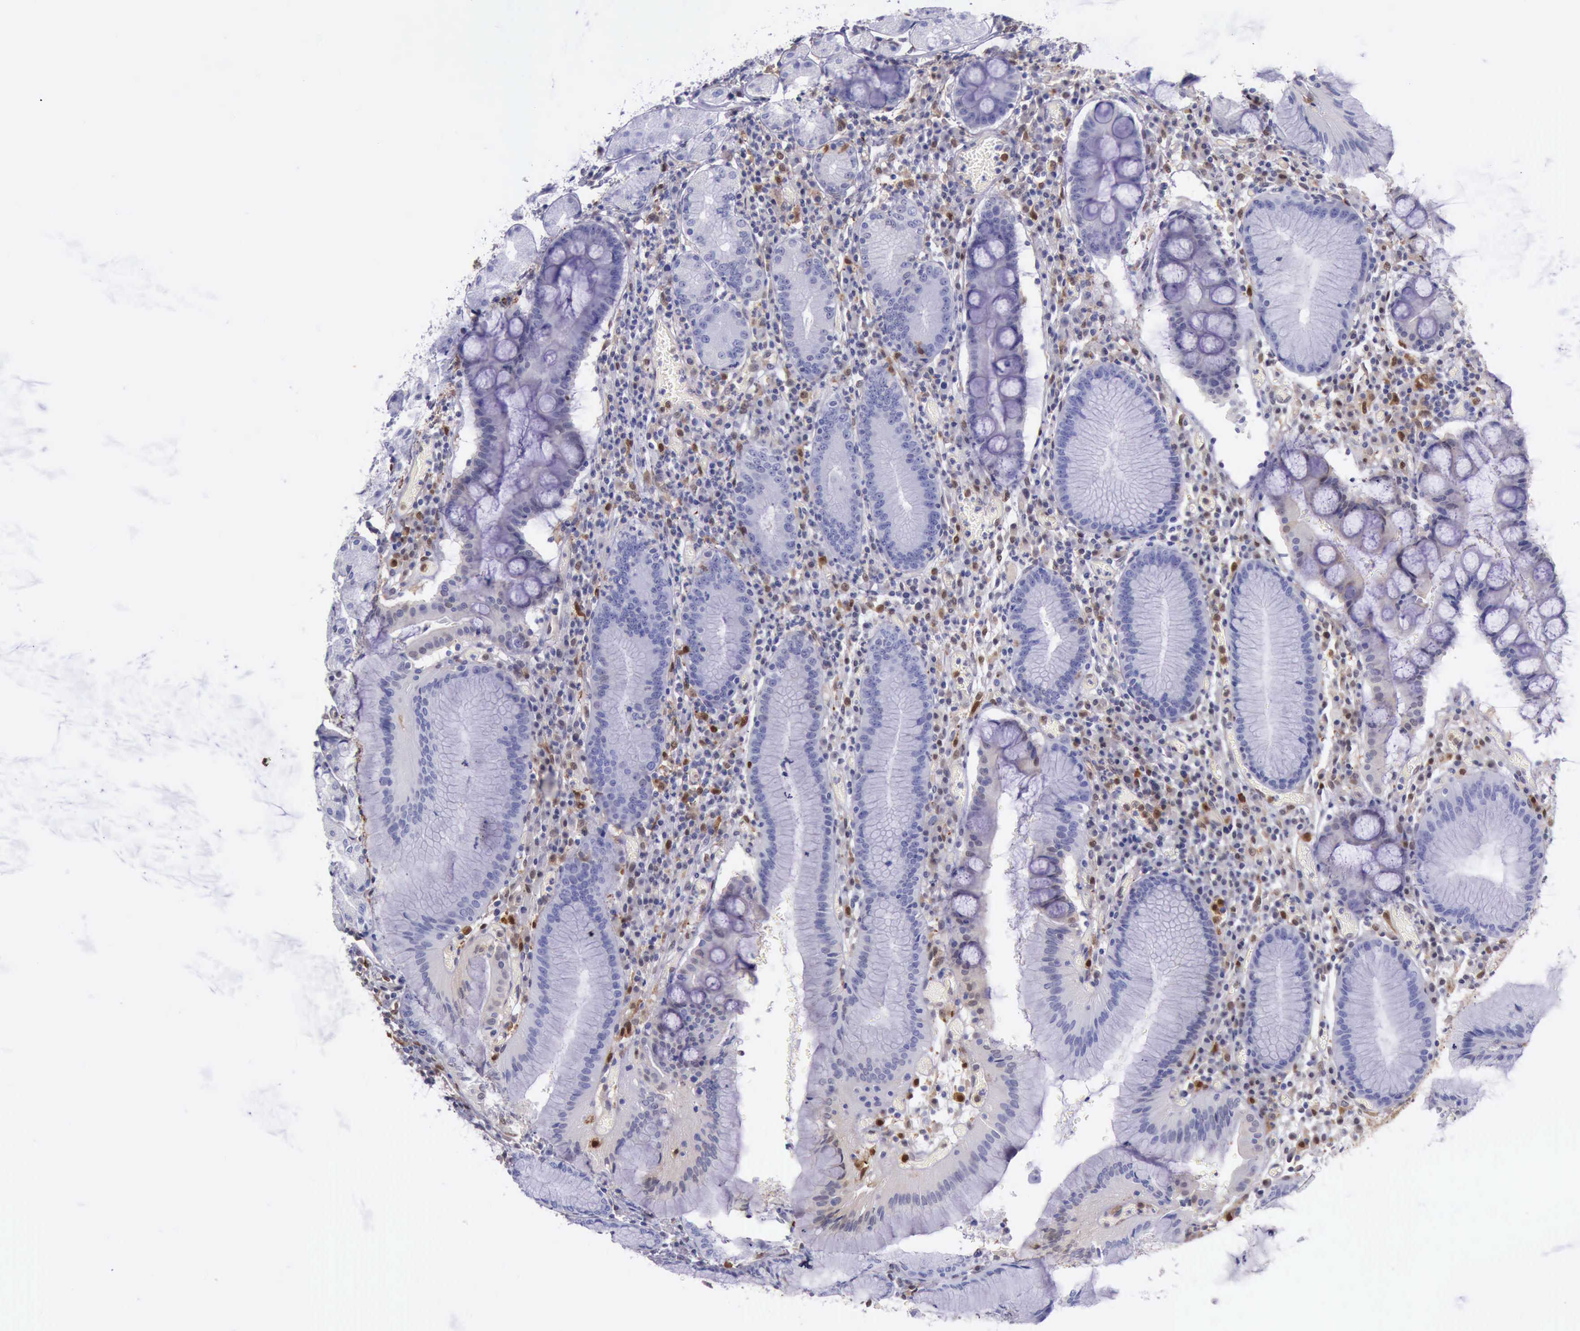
{"staining": {"intensity": "negative", "quantity": "none", "location": "none"}, "tissue": "stomach", "cell_type": "Glandular cells", "image_type": "normal", "snomed": [{"axis": "morphology", "description": "Normal tissue, NOS"}, {"axis": "topography", "description": "Stomach, lower"}], "caption": "Immunohistochemistry (IHC) of unremarkable human stomach demonstrates no positivity in glandular cells.", "gene": "TYMP", "patient": {"sex": "female", "age": 73}}